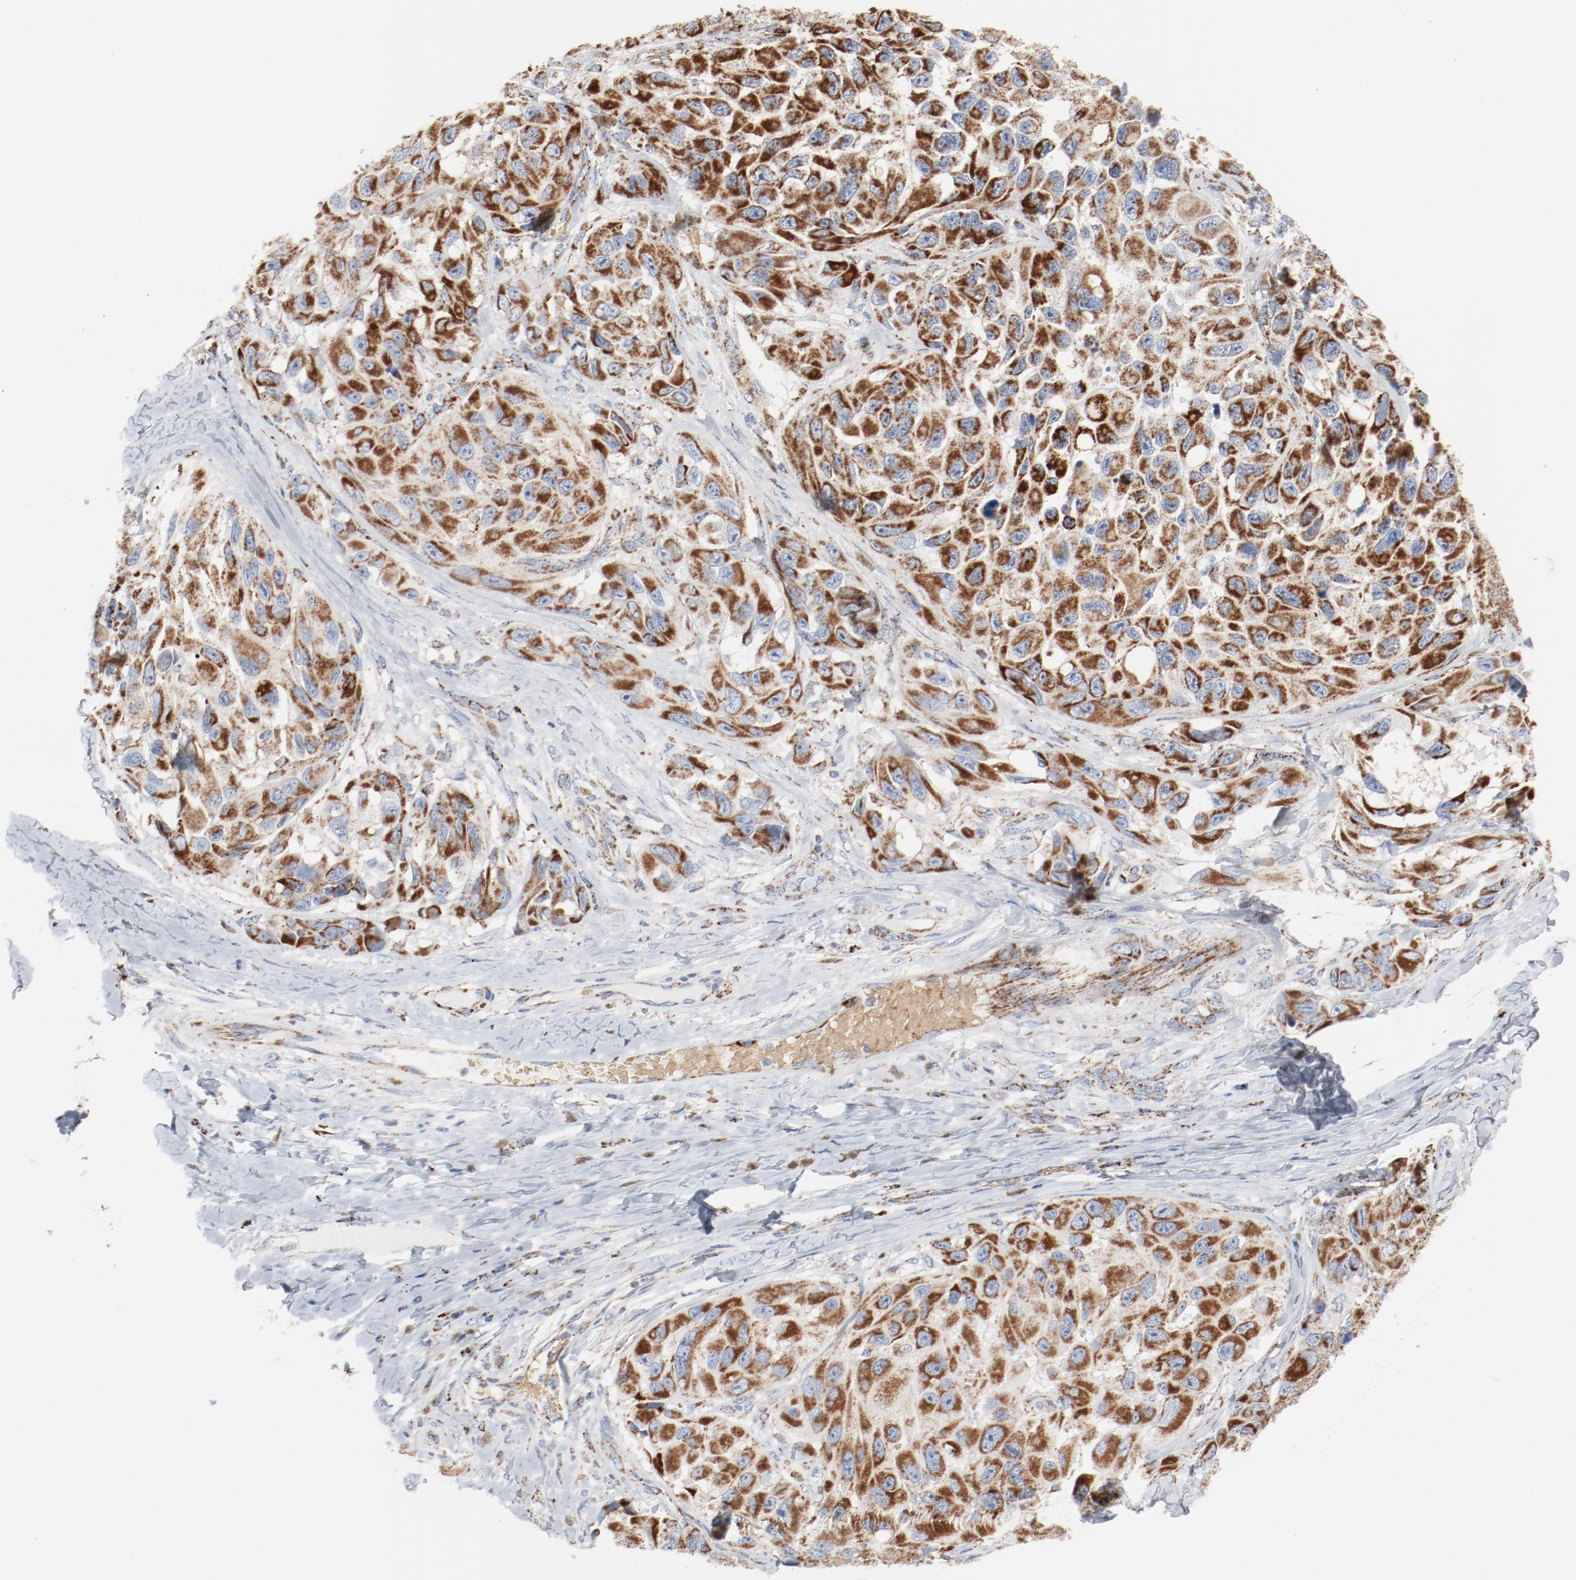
{"staining": {"intensity": "strong", "quantity": ">75%", "location": "cytoplasmic/membranous"}, "tissue": "melanoma", "cell_type": "Tumor cells", "image_type": "cancer", "snomed": [{"axis": "morphology", "description": "Malignant melanoma, NOS"}, {"axis": "topography", "description": "Skin"}], "caption": "Protein analysis of melanoma tissue displays strong cytoplasmic/membranous positivity in about >75% of tumor cells.", "gene": "NDUFB8", "patient": {"sex": "female", "age": 73}}